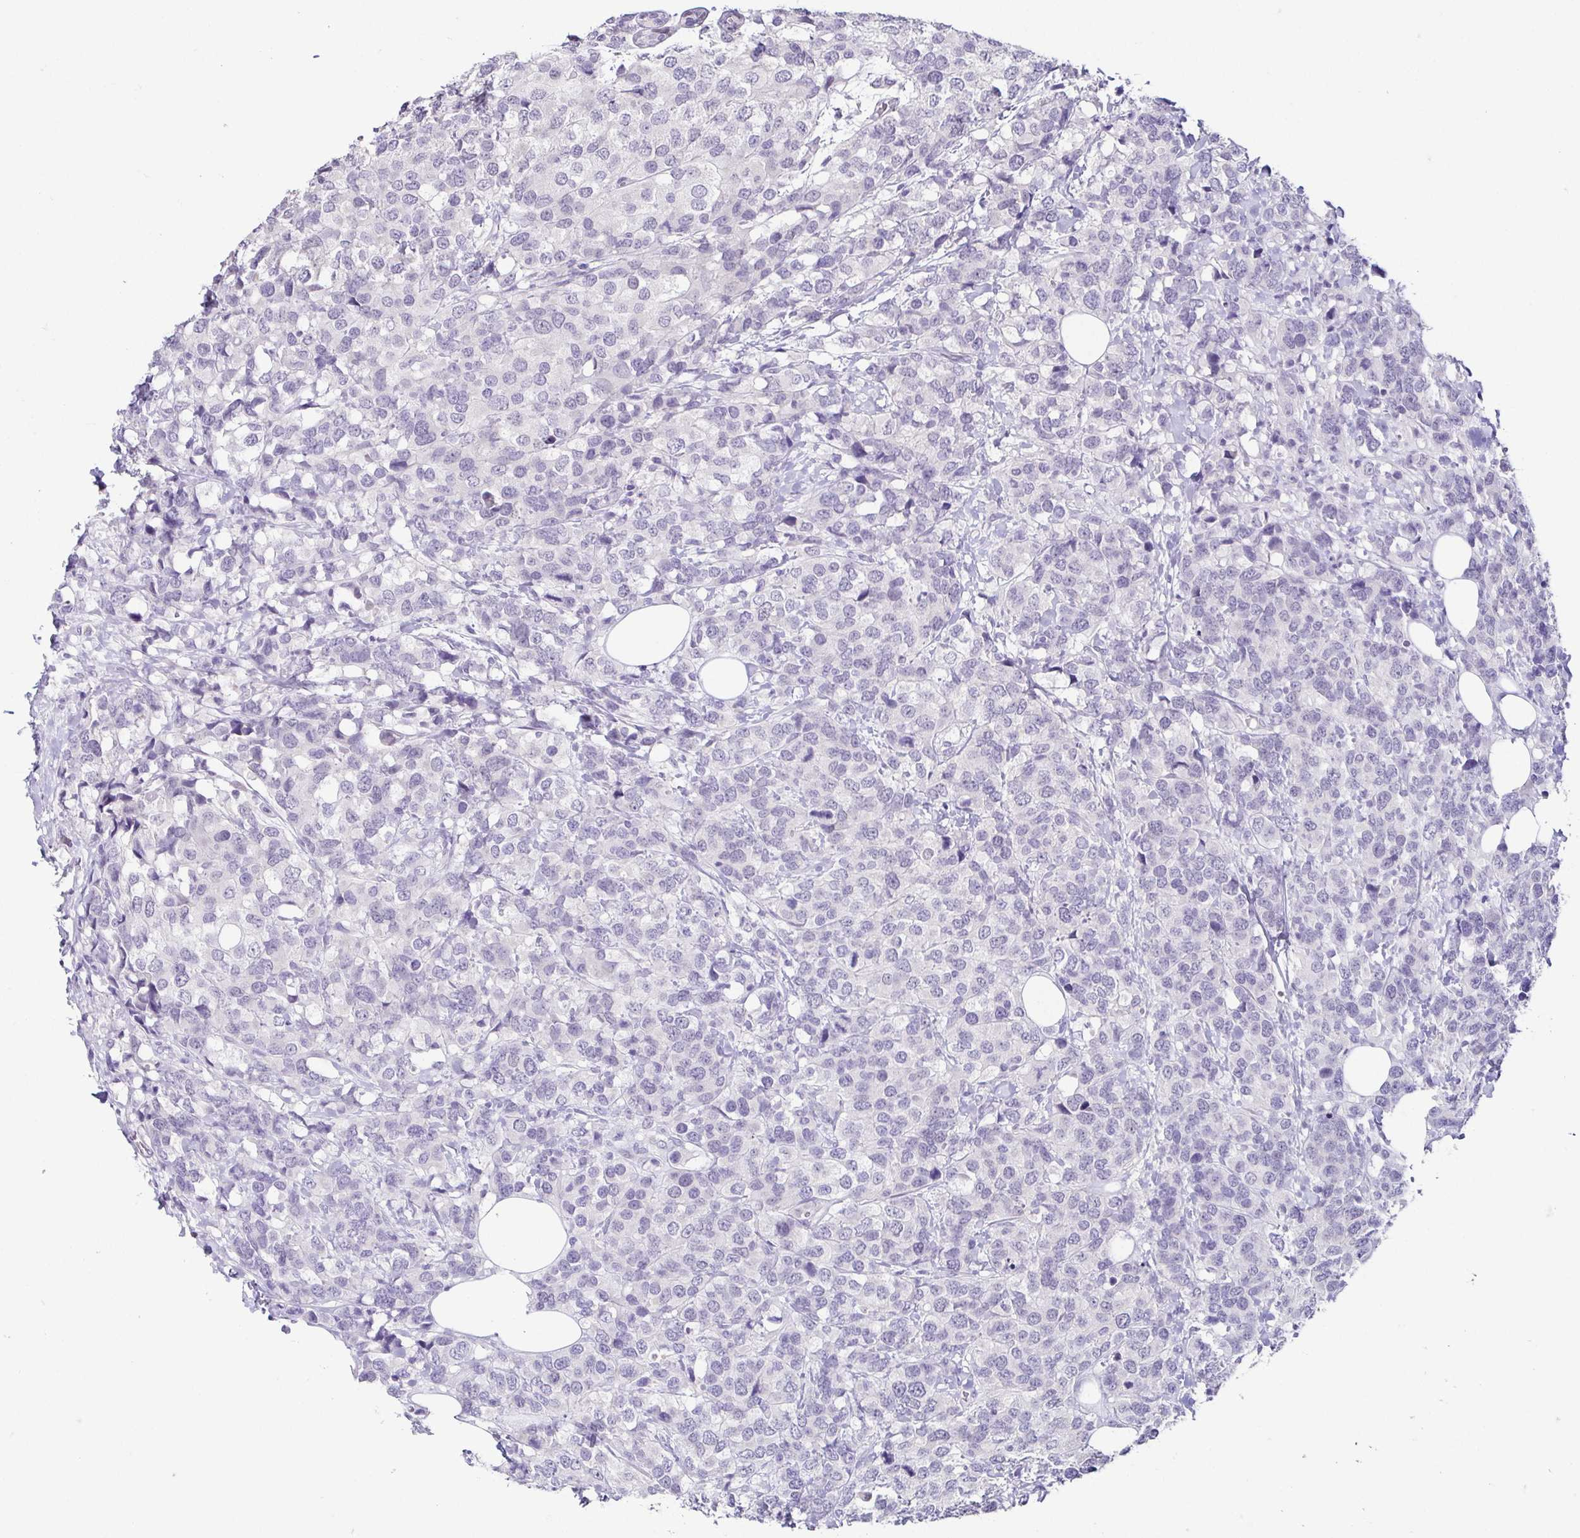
{"staining": {"intensity": "negative", "quantity": "none", "location": "none"}, "tissue": "breast cancer", "cell_type": "Tumor cells", "image_type": "cancer", "snomed": [{"axis": "morphology", "description": "Lobular carcinoma"}, {"axis": "topography", "description": "Breast"}], "caption": "A micrograph of breast lobular carcinoma stained for a protein reveals no brown staining in tumor cells.", "gene": "TP73", "patient": {"sex": "female", "age": 59}}